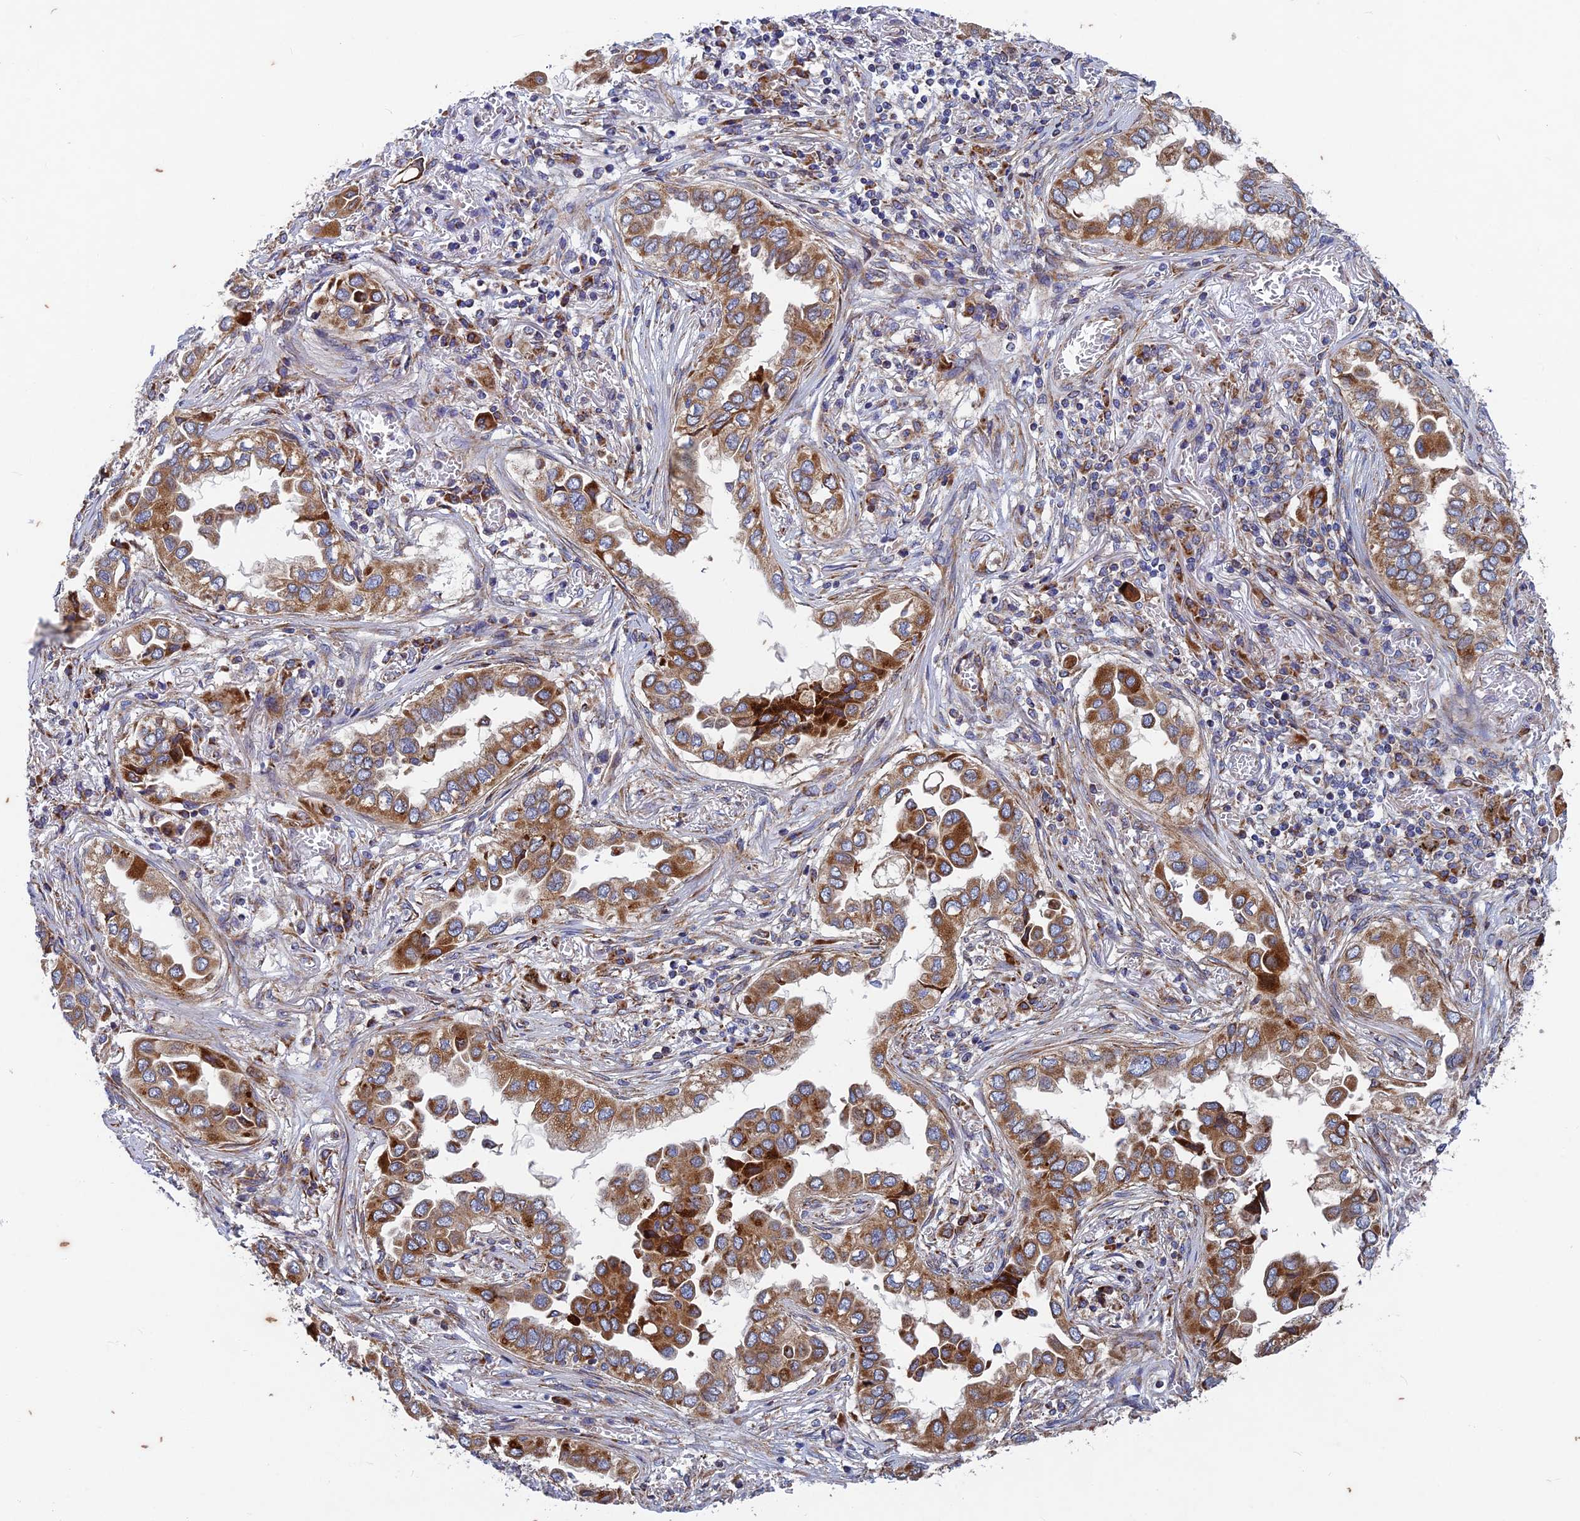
{"staining": {"intensity": "moderate", "quantity": ">75%", "location": "cytoplasmic/membranous"}, "tissue": "lung cancer", "cell_type": "Tumor cells", "image_type": "cancer", "snomed": [{"axis": "morphology", "description": "Adenocarcinoma, NOS"}, {"axis": "topography", "description": "Lung"}], "caption": "Protein staining exhibits moderate cytoplasmic/membranous expression in about >75% of tumor cells in lung cancer (adenocarcinoma). The staining was performed using DAB to visualize the protein expression in brown, while the nuclei were stained in blue with hematoxylin (Magnification: 20x).", "gene": "AP4S1", "patient": {"sex": "female", "age": 76}}